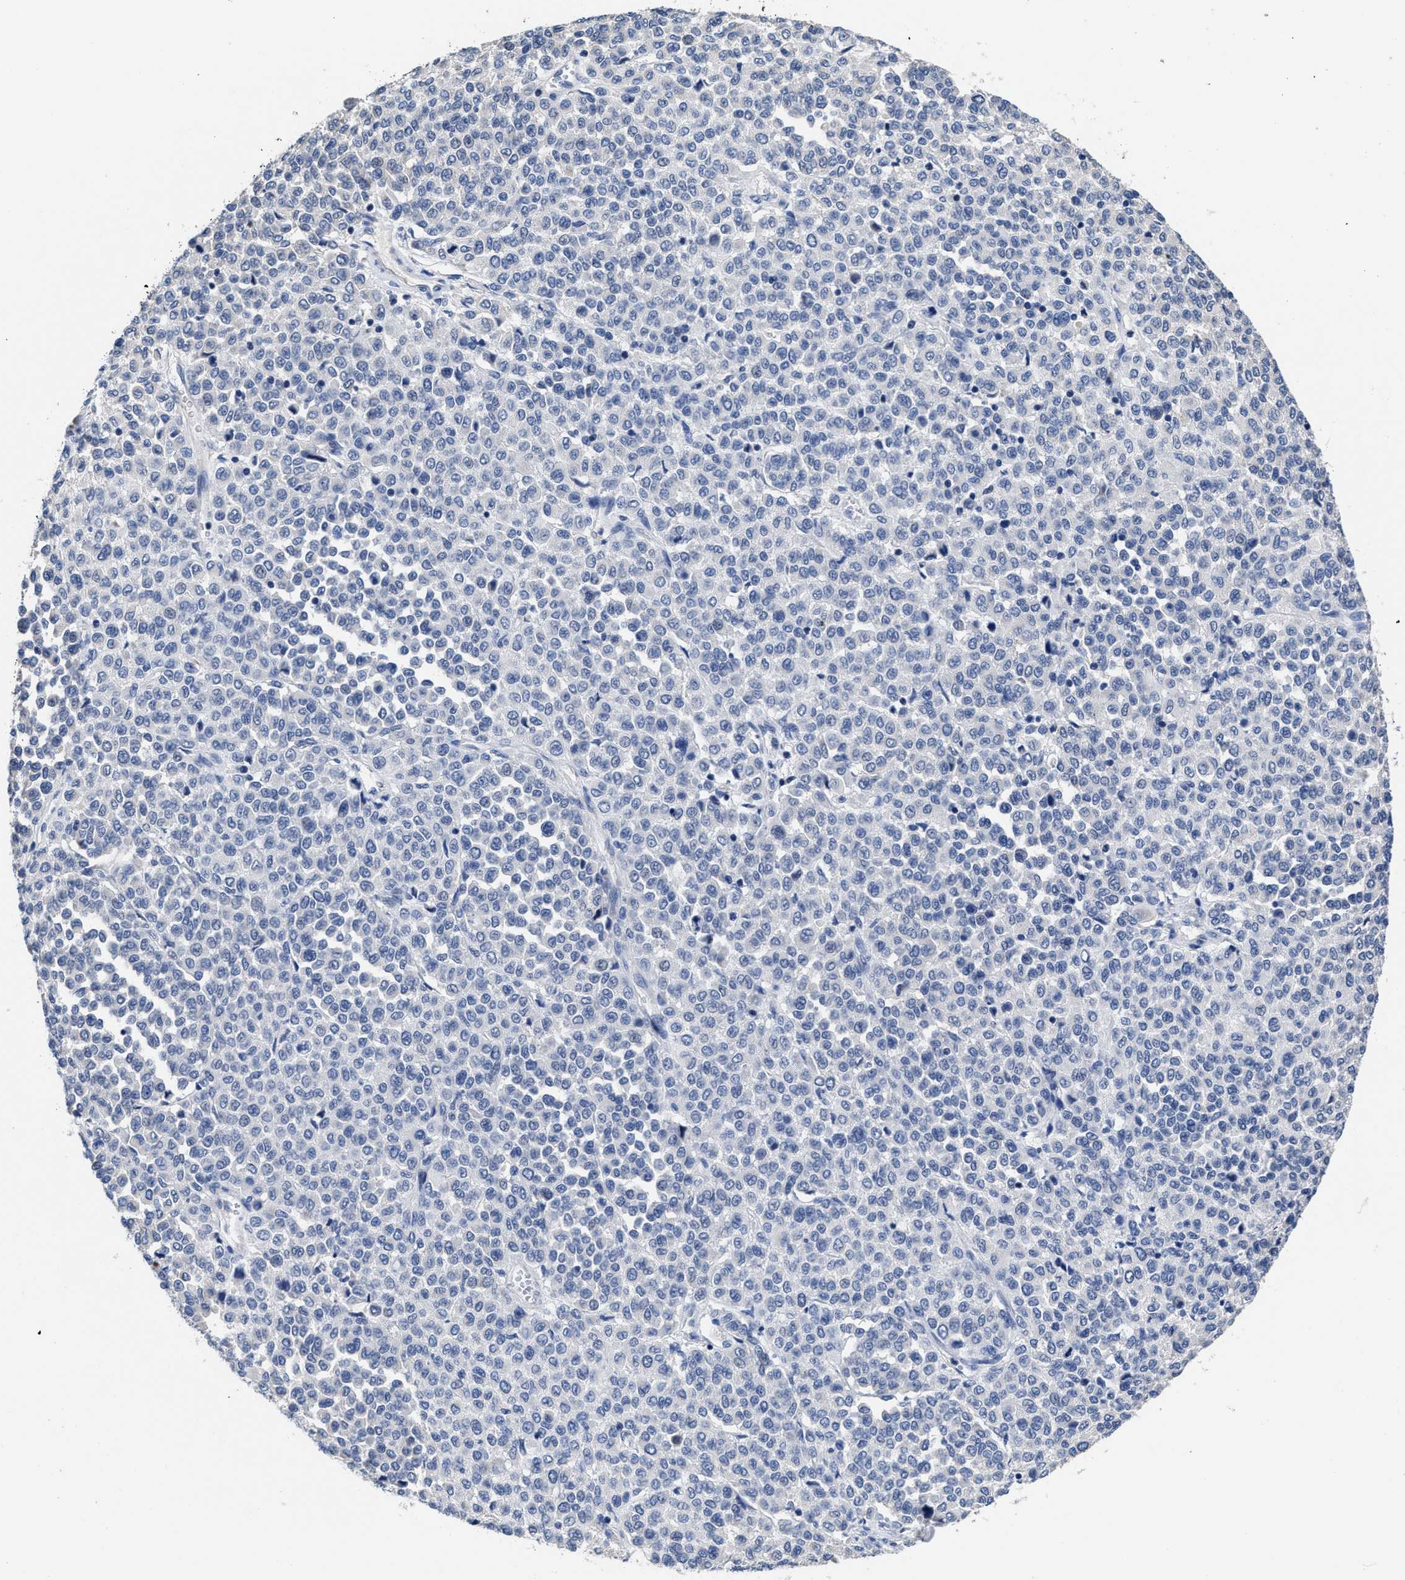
{"staining": {"intensity": "negative", "quantity": "none", "location": "none"}, "tissue": "melanoma", "cell_type": "Tumor cells", "image_type": "cancer", "snomed": [{"axis": "morphology", "description": "Malignant melanoma, Metastatic site"}, {"axis": "topography", "description": "Pancreas"}], "caption": "The micrograph reveals no significant expression in tumor cells of malignant melanoma (metastatic site).", "gene": "HOOK1", "patient": {"sex": "female", "age": 30}}